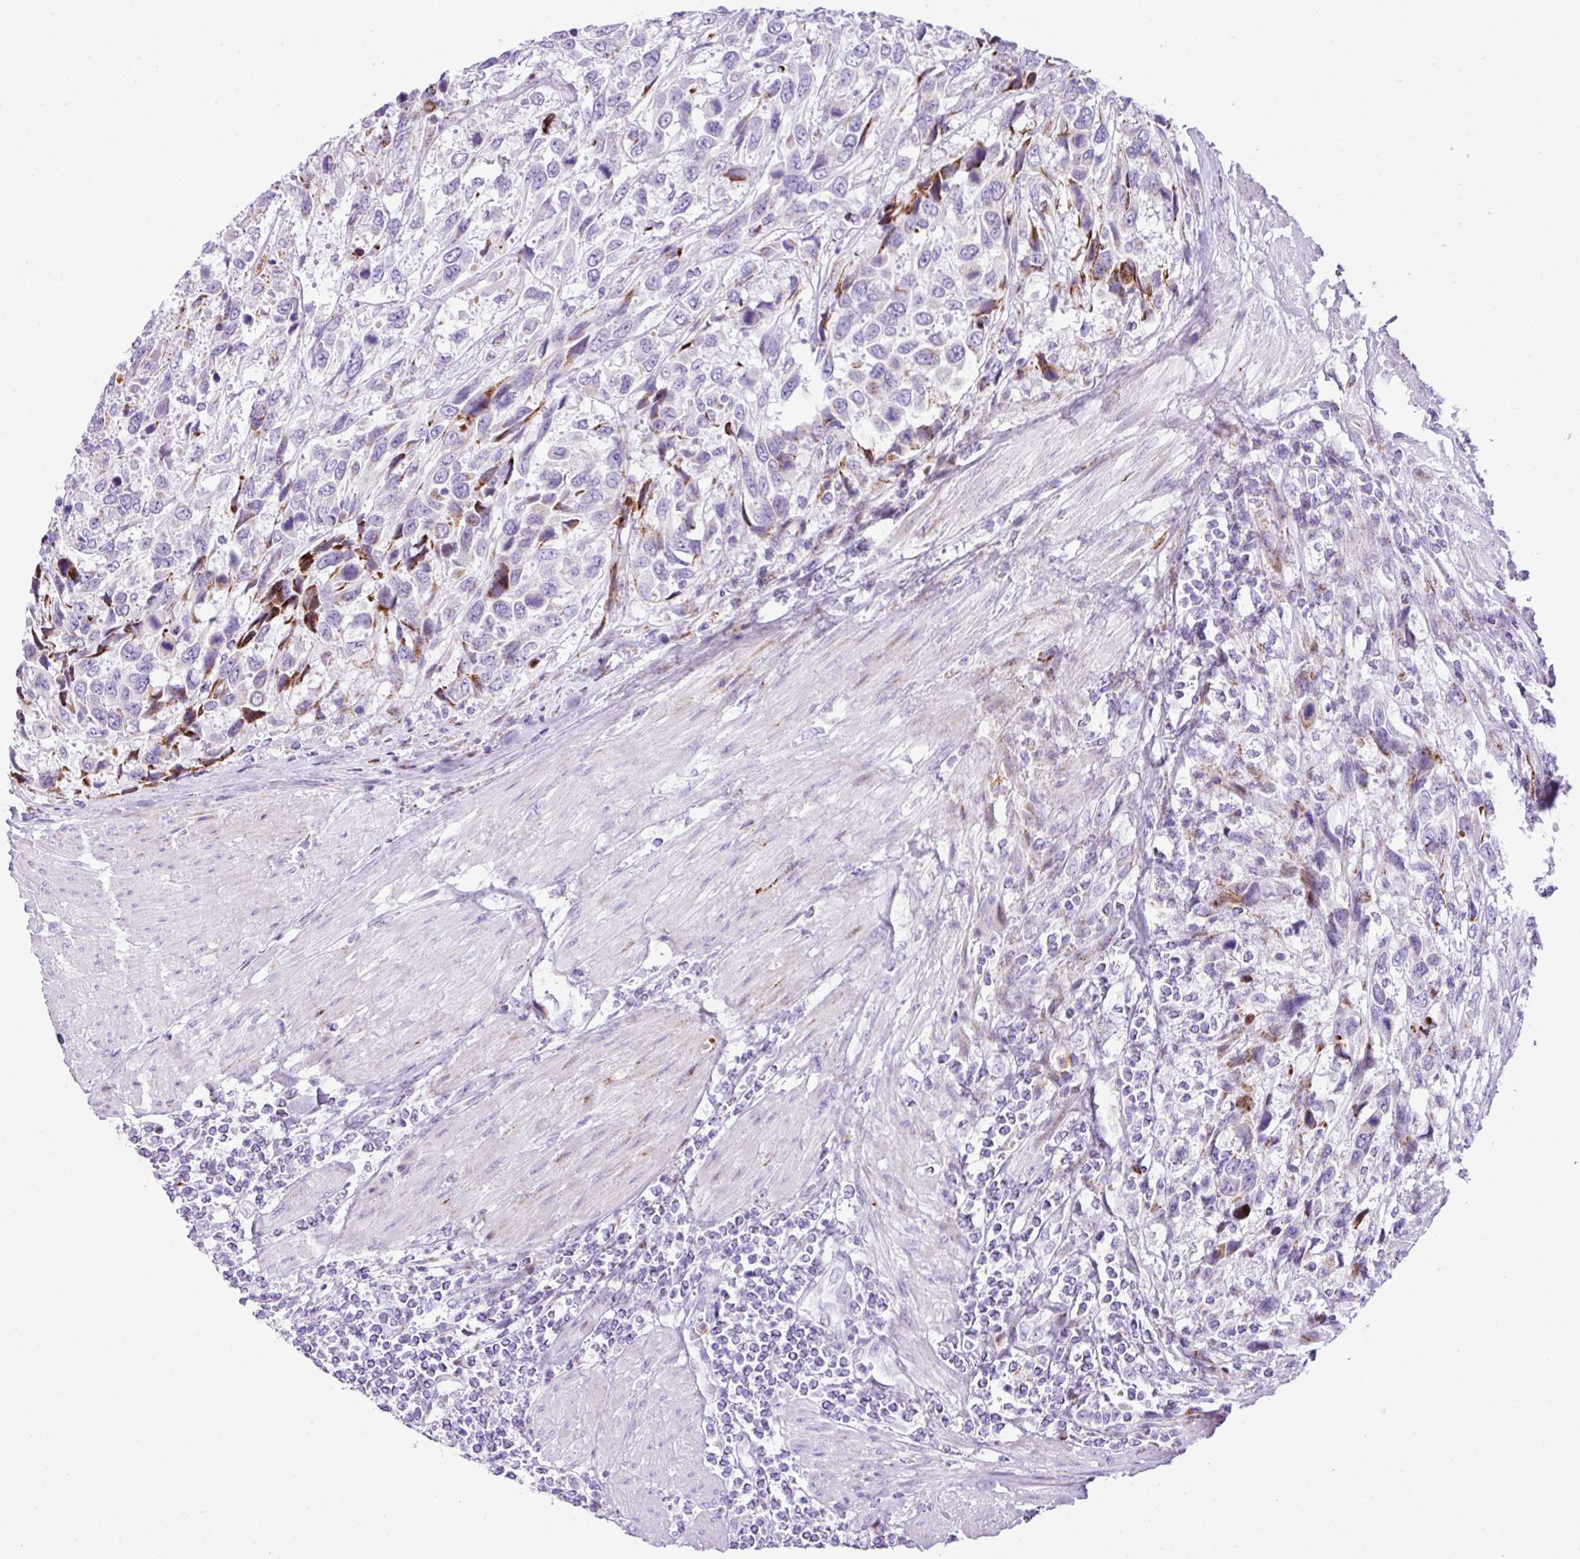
{"staining": {"intensity": "negative", "quantity": "none", "location": "none"}, "tissue": "urothelial cancer", "cell_type": "Tumor cells", "image_type": "cancer", "snomed": [{"axis": "morphology", "description": "Urothelial carcinoma, High grade"}, {"axis": "topography", "description": "Urinary bladder"}], "caption": "This is an IHC photomicrograph of human high-grade urothelial carcinoma. There is no staining in tumor cells.", "gene": "RCAN2", "patient": {"sex": "female", "age": 70}}